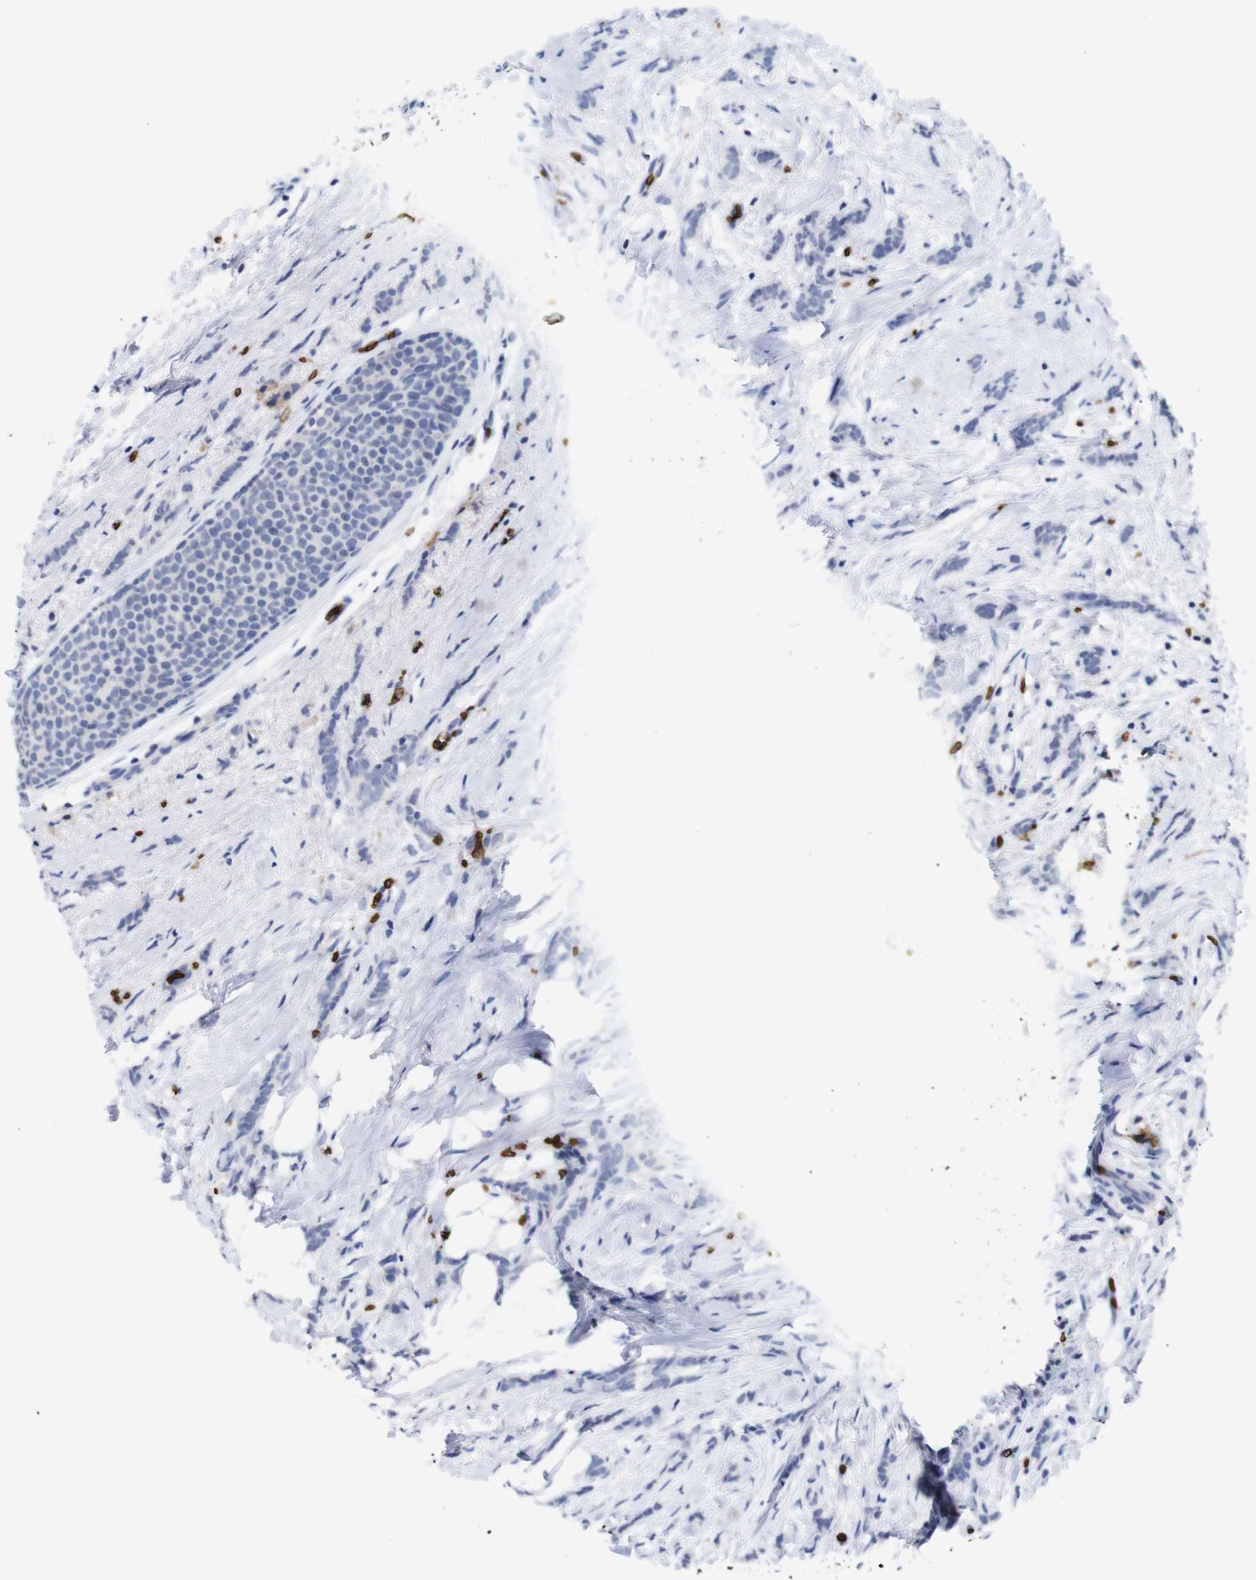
{"staining": {"intensity": "negative", "quantity": "none", "location": "none"}, "tissue": "breast cancer", "cell_type": "Tumor cells", "image_type": "cancer", "snomed": [{"axis": "morphology", "description": "Lobular carcinoma, in situ"}, {"axis": "morphology", "description": "Lobular carcinoma"}, {"axis": "topography", "description": "Breast"}], "caption": "Tumor cells show no significant protein expression in breast cancer.", "gene": "S1PR2", "patient": {"sex": "female", "age": 41}}